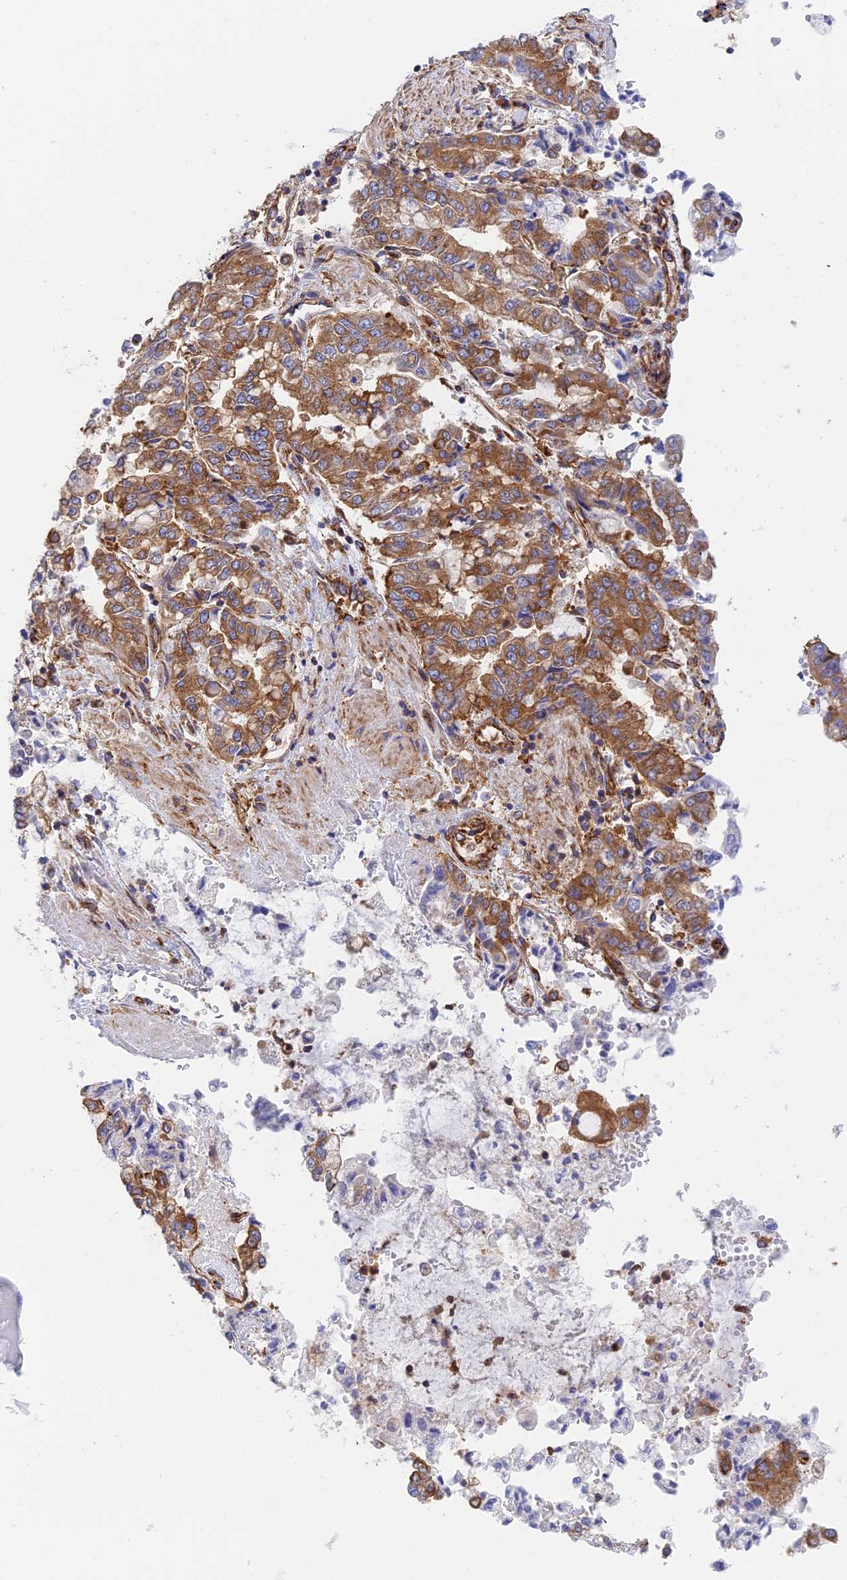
{"staining": {"intensity": "moderate", "quantity": ">75%", "location": "cytoplasmic/membranous"}, "tissue": "stomach cancer", "cell_type": "Tumor cells", "image_type": "cancer", "snomed": [{"axis": "morphology", "description": "Adenocarcinoma, NOS"}, {"axis": "topography", "description": "Stomach"}], "caption": "Stomach adenocarcinoma tissue exhibits moderate cytoplasmic/membranous positivity in approximately >75% of tumor cells, visualized by immunohistochemistry.", "gene": "DCTN2", "patient": {"sex": "male", "age": 76}}